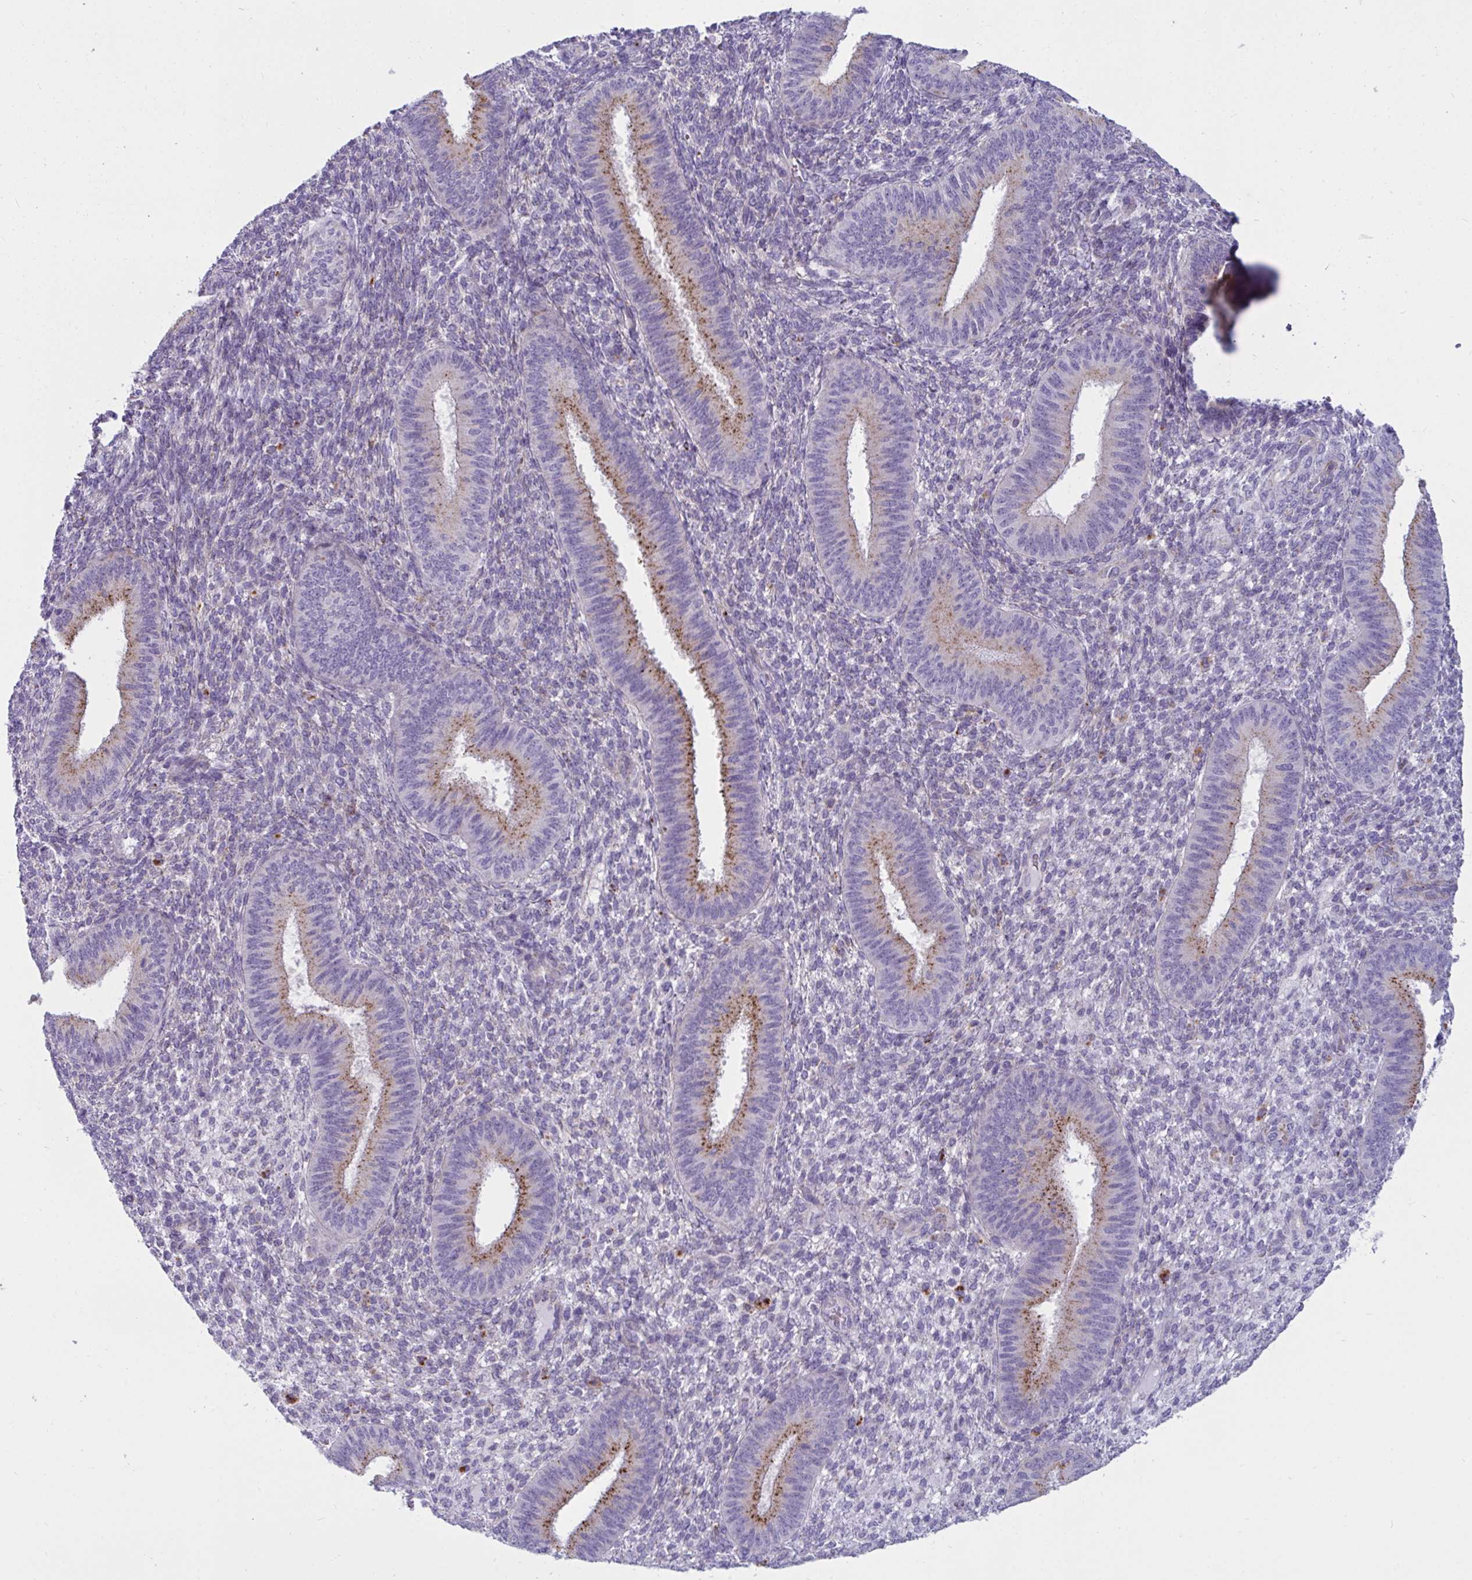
{"staining": {"intensity": "negative", "quantity": "none", "location": "none"}, "tissue": "endometrium", "cell_type": "Cells in endometrial stroma", "image_type": "normal", "snomed": [{"axis": "morphology", "description": "Normal tissue, NOS"}, {"axis": "topography", "description": "Endometrium"}], "caption": "There is no significant expression in cells in endometrial stroma of endometrium. (Stains: DAB (3,3'-diaminobenzidine) immunohistochemistry with hematoxylin counter stain, Microscopy: brightfield microscopy at high magnification).", "gene": "CTSZ", "patient": {"sex": "female", "age": 39}}